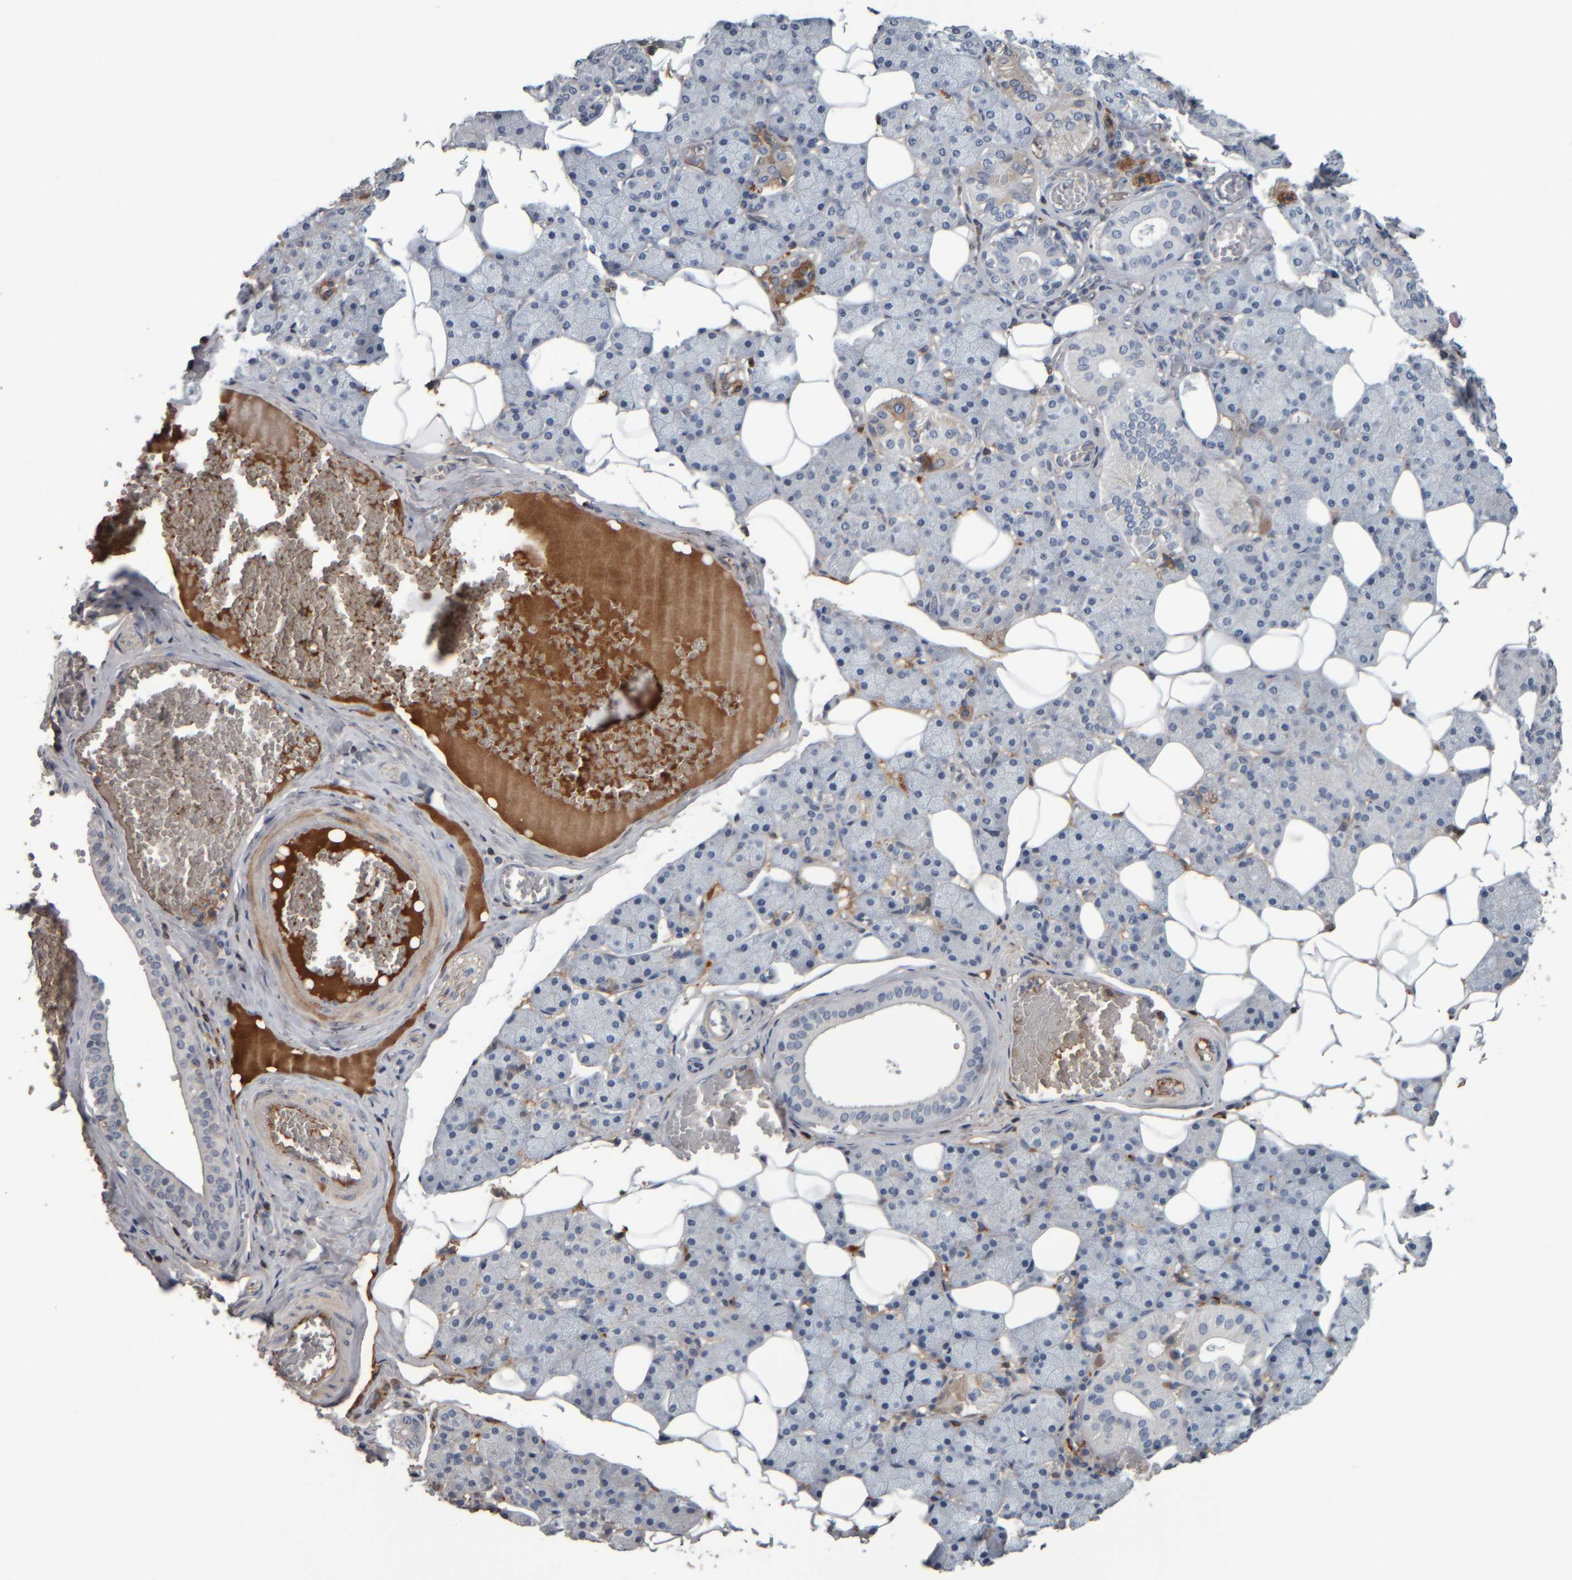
{"staining": {"intensity": "negative", "quantity": "none", "location": "none"}, "tissue": "salivary gland", "cell_type": "Glandular cells", "image_type": "normal", "snomed": [{"axis": "morphology", "description": "Normal tissue, NOS"}, {"axis": "topography", "description": "Salivary gland"}], "caption": "Glandular cells show no significant protein expression in unremarkable salivary gland. The staining is performed using DAB brown chromogen with nuclei counter-stained in using hematoxylin.", "gene": "CAVIN4", "patient": {"sex": "female", "age": 33}}